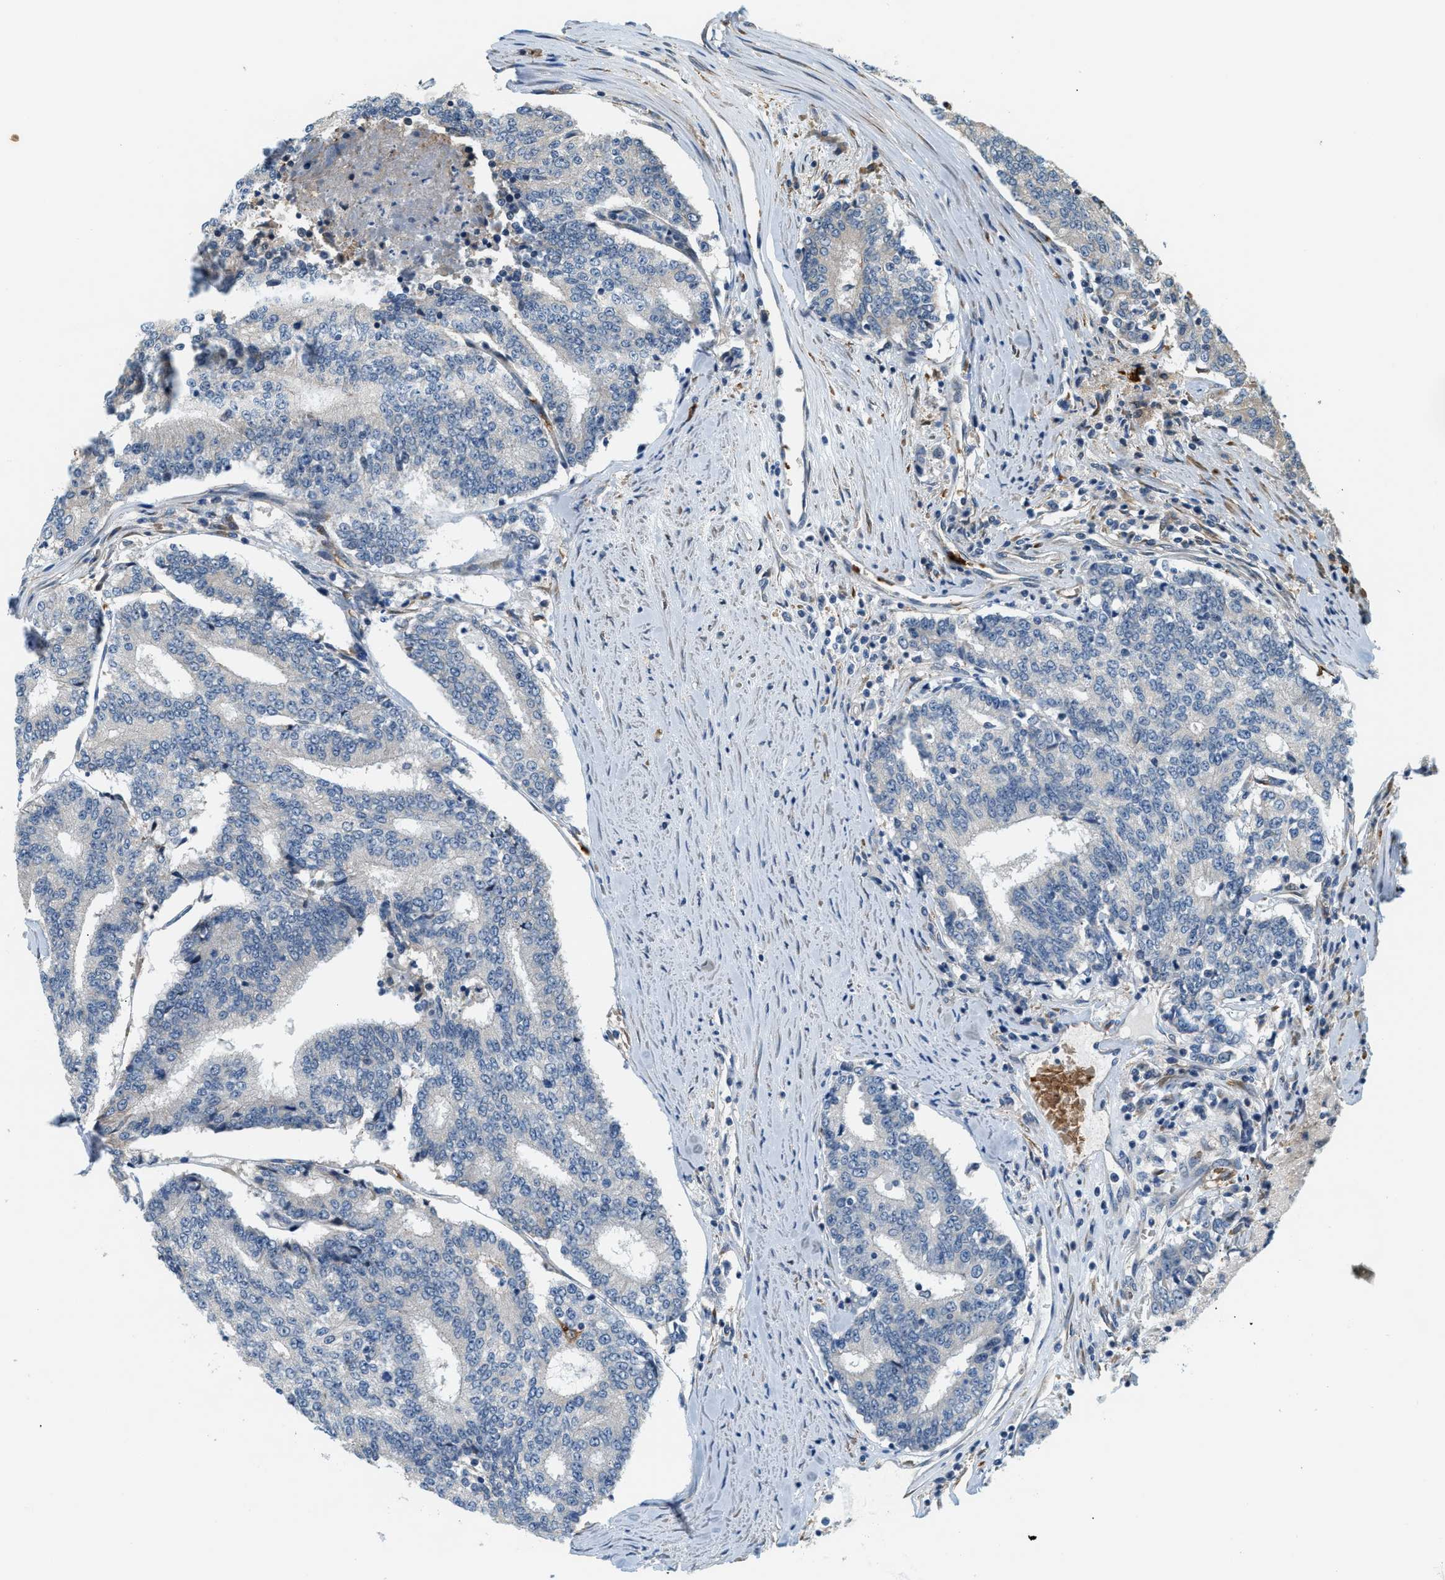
{"staining": {"intensity": "negative", "quantity": "none", "location": "none"}, "tissue": "prostate cancer", "cell_type": "Tumor cells", "image_type": "cancer", "snomed": [{"axis": "morphology", "description": "Normal tissue, NOS"}, {"axis": "morphology", "description": "Adenocarcinoma, High grade"}, {"axis": "topography", "description": "Prostate"}, {"axis": "topography", "description": "Seminal veicle"}], "caption": "Tumor cells show no significant expression in high-grade adenocarcinoma (prostate). (DAB (3,3'-diaminobenzidine) immunohistochemistry (IHC) visualized using brightfield microscopy, high magnification).", "gene": "CYTH2", "patient": {"sex": "male", "age": 55}}